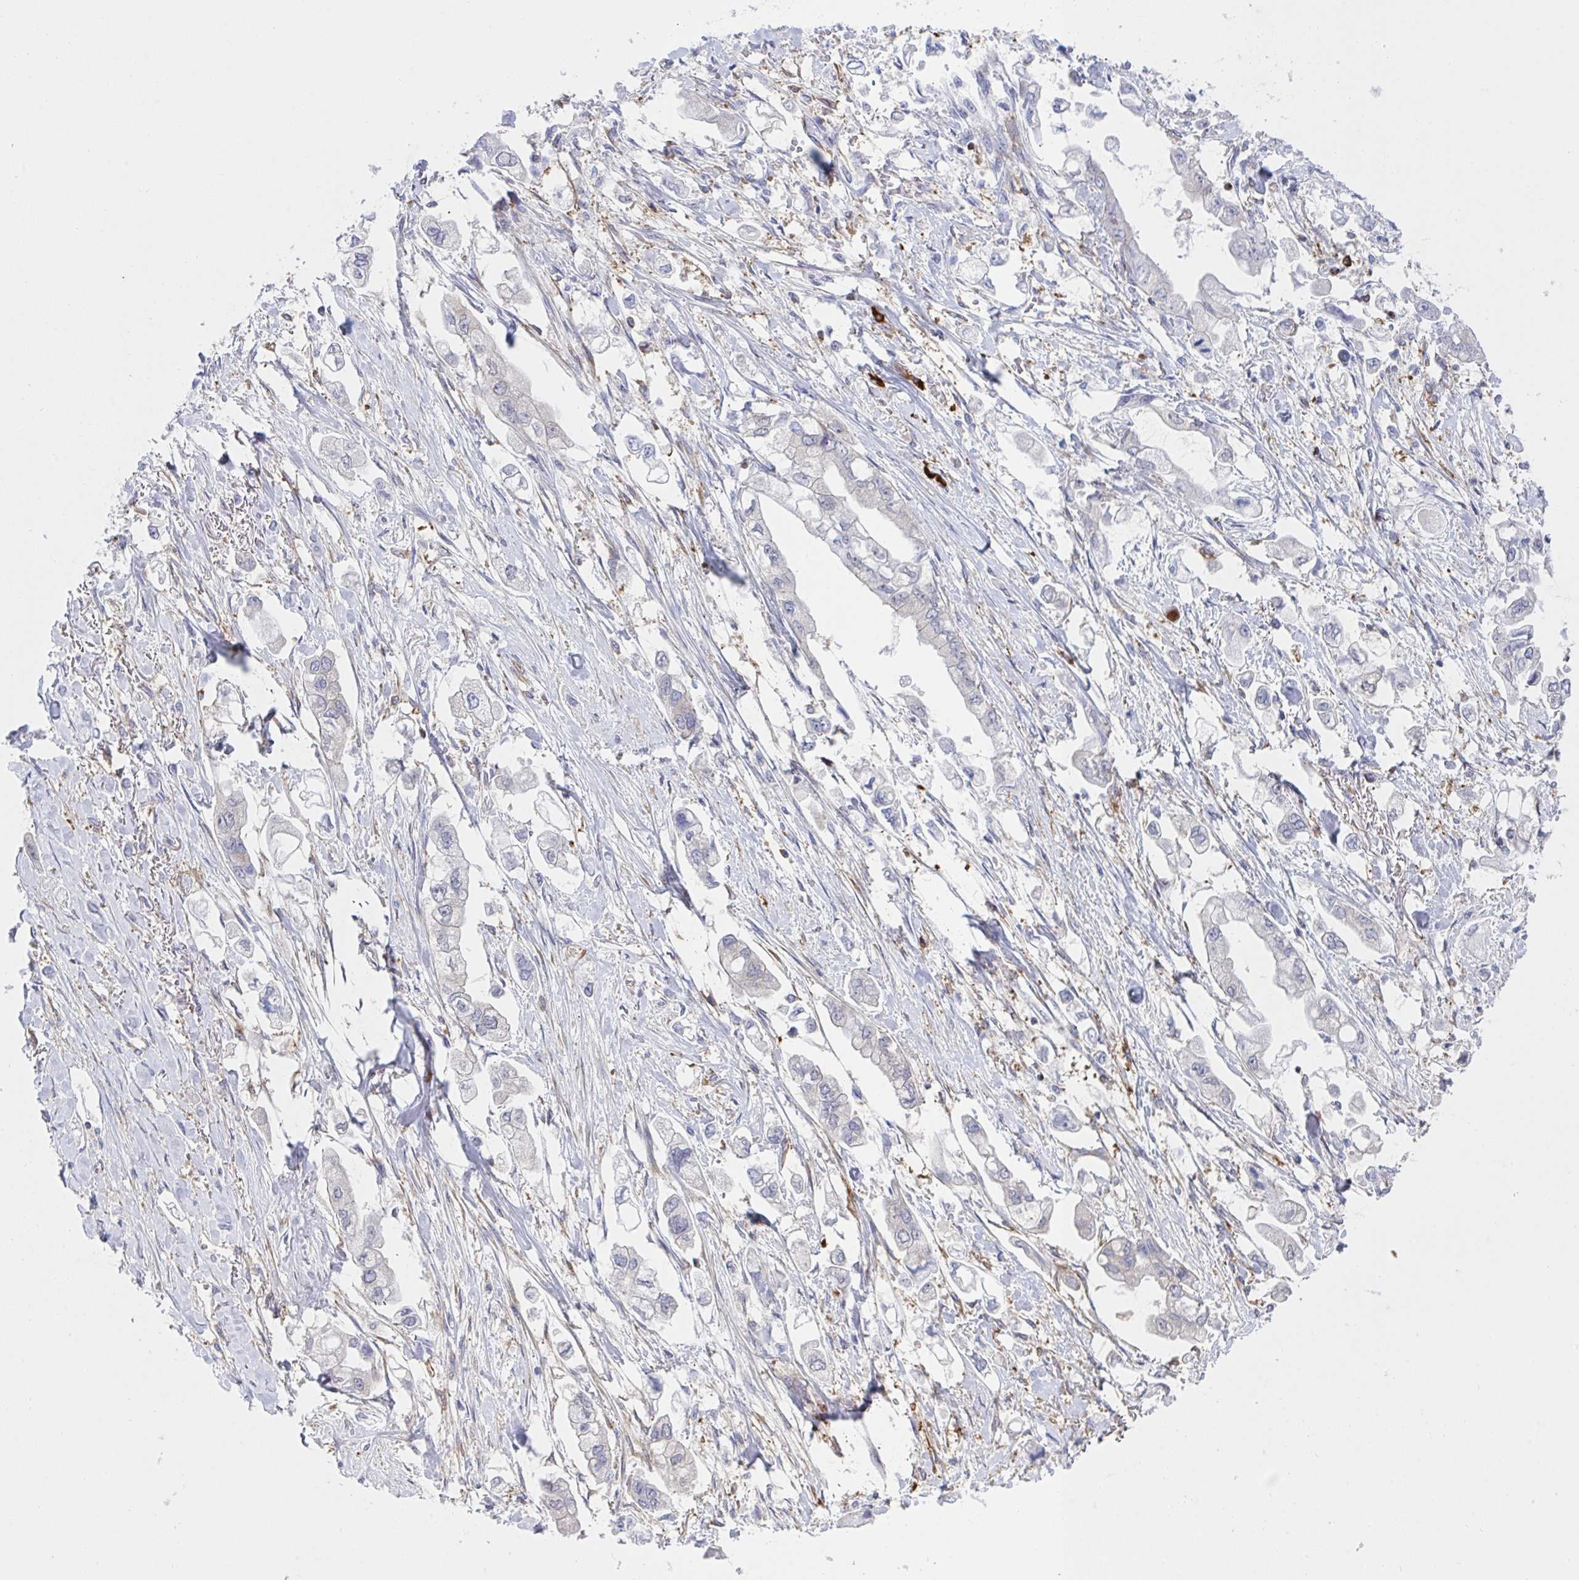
{"staining": {"intensity": "negative", "quantity": "none", "location": "none"}, "tissue": "stomach cancer", "cell_type": "Tumor cells", "image_type": "cancer", "snomed": [{"axis": "morphology", "description": "Adenocarcinoma, NOS"}, {"axis": "topography", "description": "Stomach"}], "caption": "IHC photomicrograph of stomach cancer stained for a protein (brown), which reveals no positivity in tumor cells. (DAB (3,3'-diaminobenzidine) immunohistochemistry (IHC), high magnification).", "gene": "WNK1", "patient": {"sex": "male", "age": 62}}